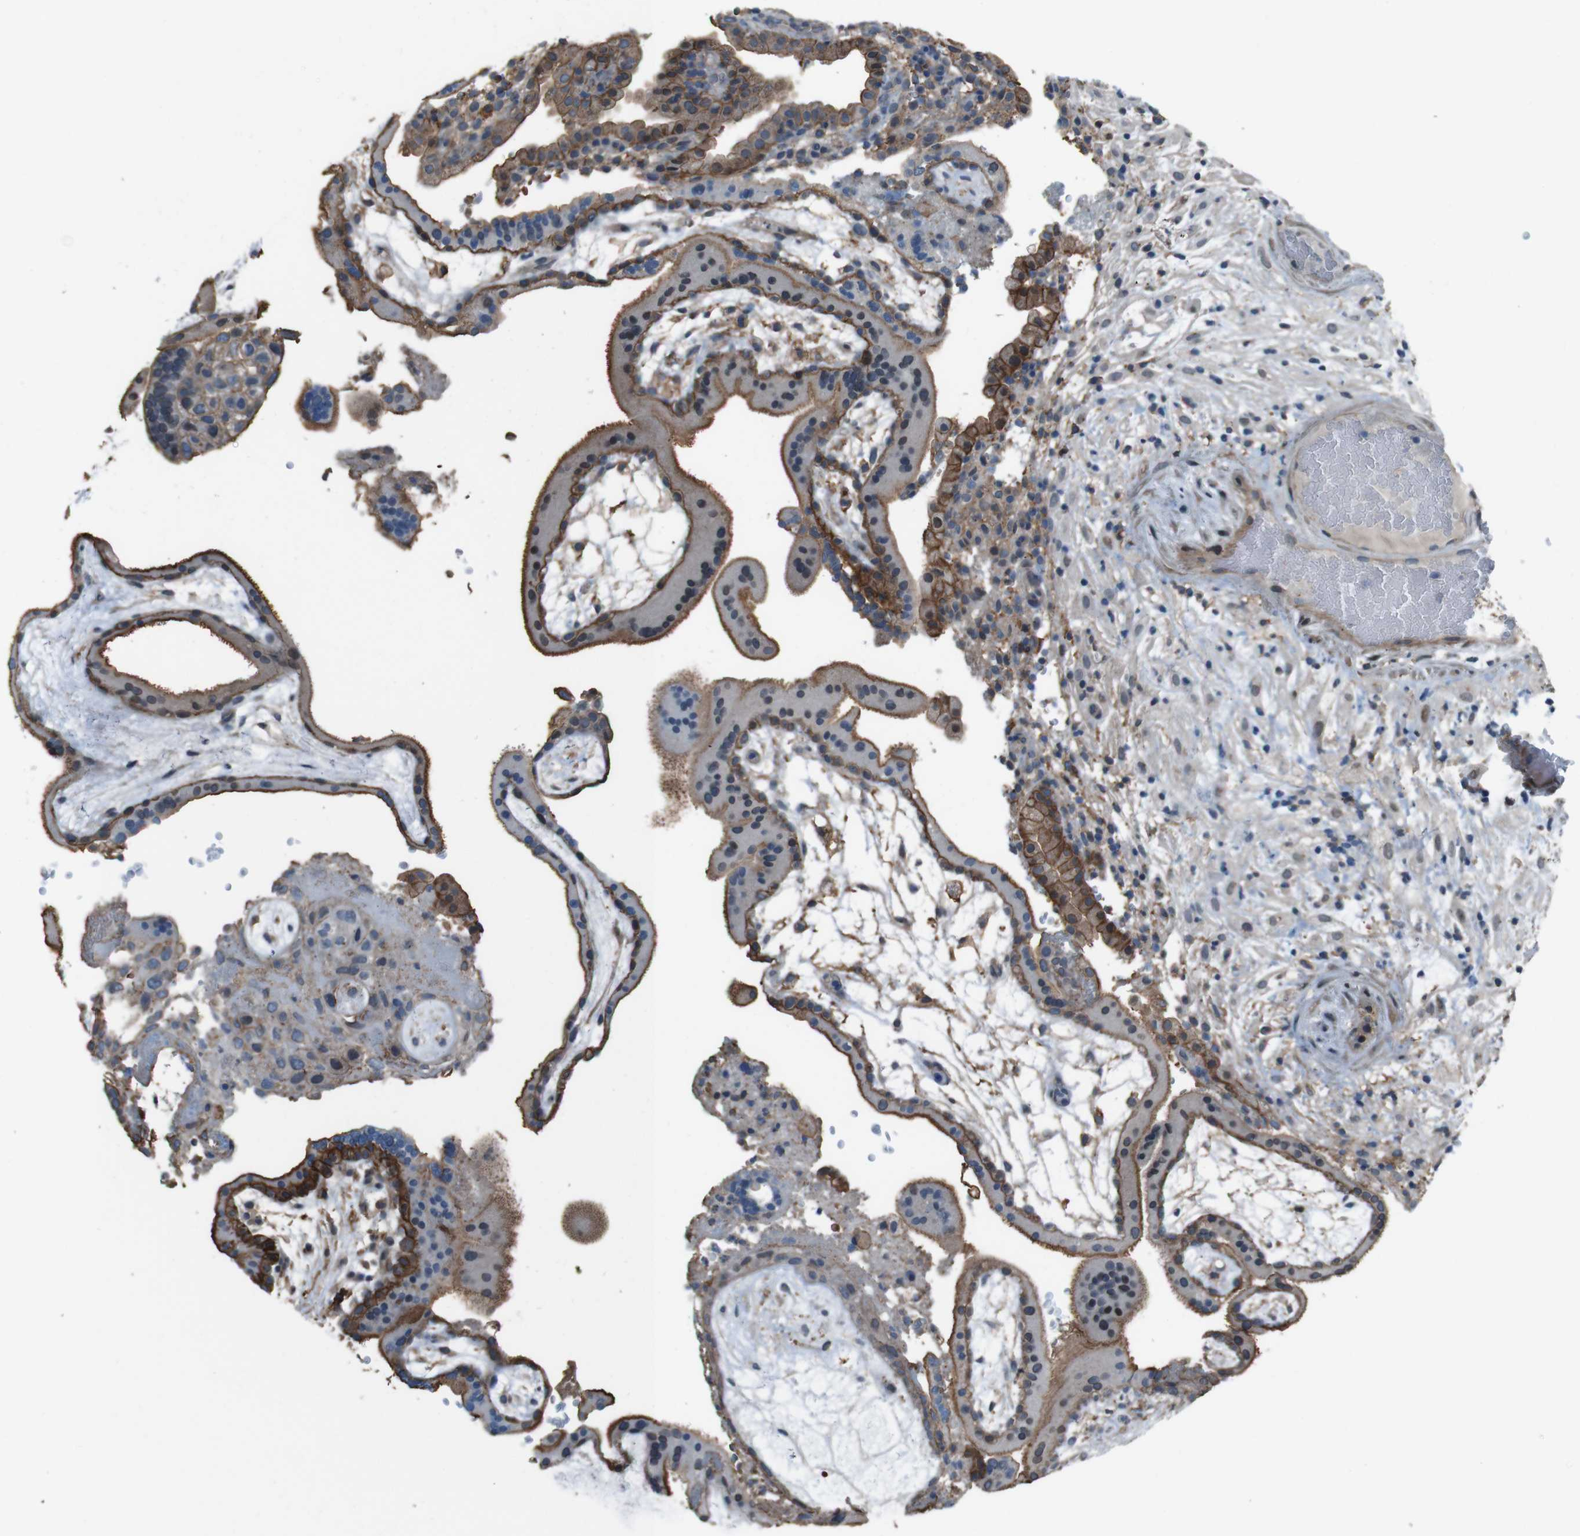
{"staining": {"intensity": "weak", "quantity": "25%-75%", "location": "cytoplasmic/membranous"}, "tissue": "placenta", "cell_type": "Decidual cells", "image_type": "normal", "snomed": [{"axis": "morphology", "description": "Normal tissue, NOS"}, {"axis": "topography", "description": "Placenta"}], "caption": "Immunohistochemistry histopathology image of normal placenta stained for a protein (brown), which shows low levels of weak cytoplasmic/membranous staining in approximately 25%-75% of decidual cells.", "gene": "ATP2B1", "patient": {"sex": "female", "age": 19}}